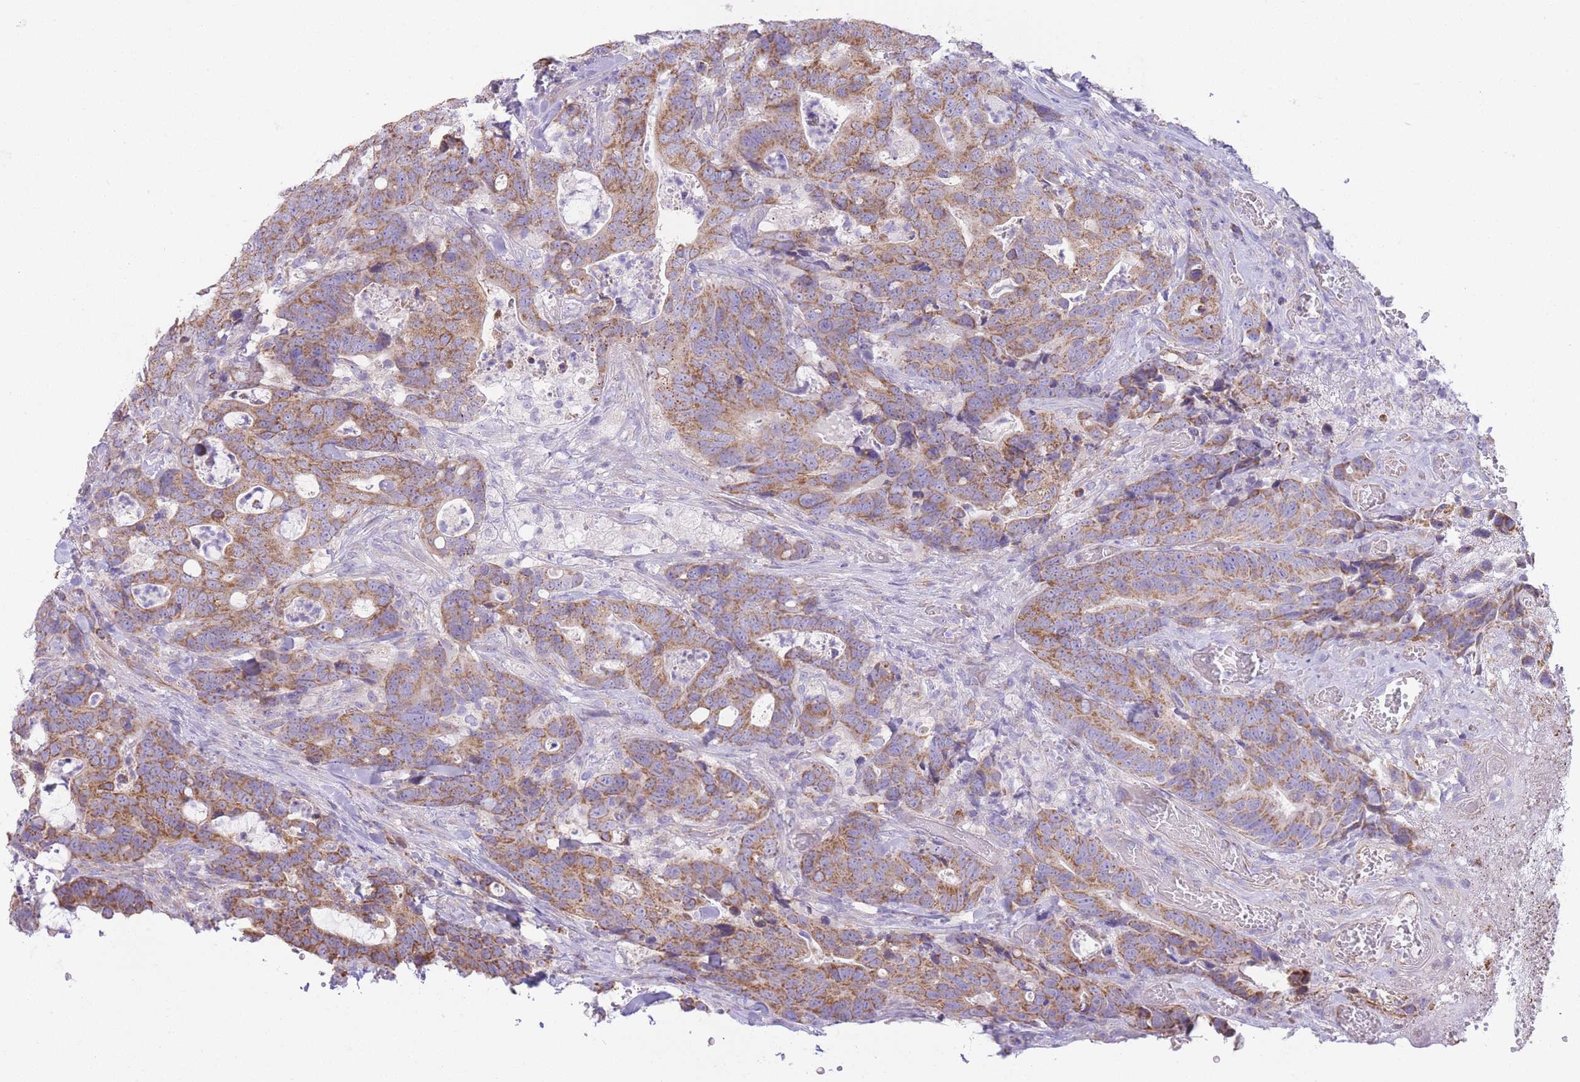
{"staining": {"intensity": "moderate", "quantity": ">75%", "location": "cytoplasmic/membranous"}, "tissue": "colorectal cancer", "cell_type": "Tumor cells", "image_type": "cancer", "snomed": [{"axis": "morphology", "description": "Adenocarcinoma, NOS"}, {"axis": "topography", "description": "Colon"}], "caption": "Colorectal cancer (adenocarcinoma) stained with immunohistochemistry (IHC) displays moderate cytoplasmic/membranous staining in about >75% of tumor cells.", "gene": "PDHA1", "patient": {"sex": "female", "age": 82}}